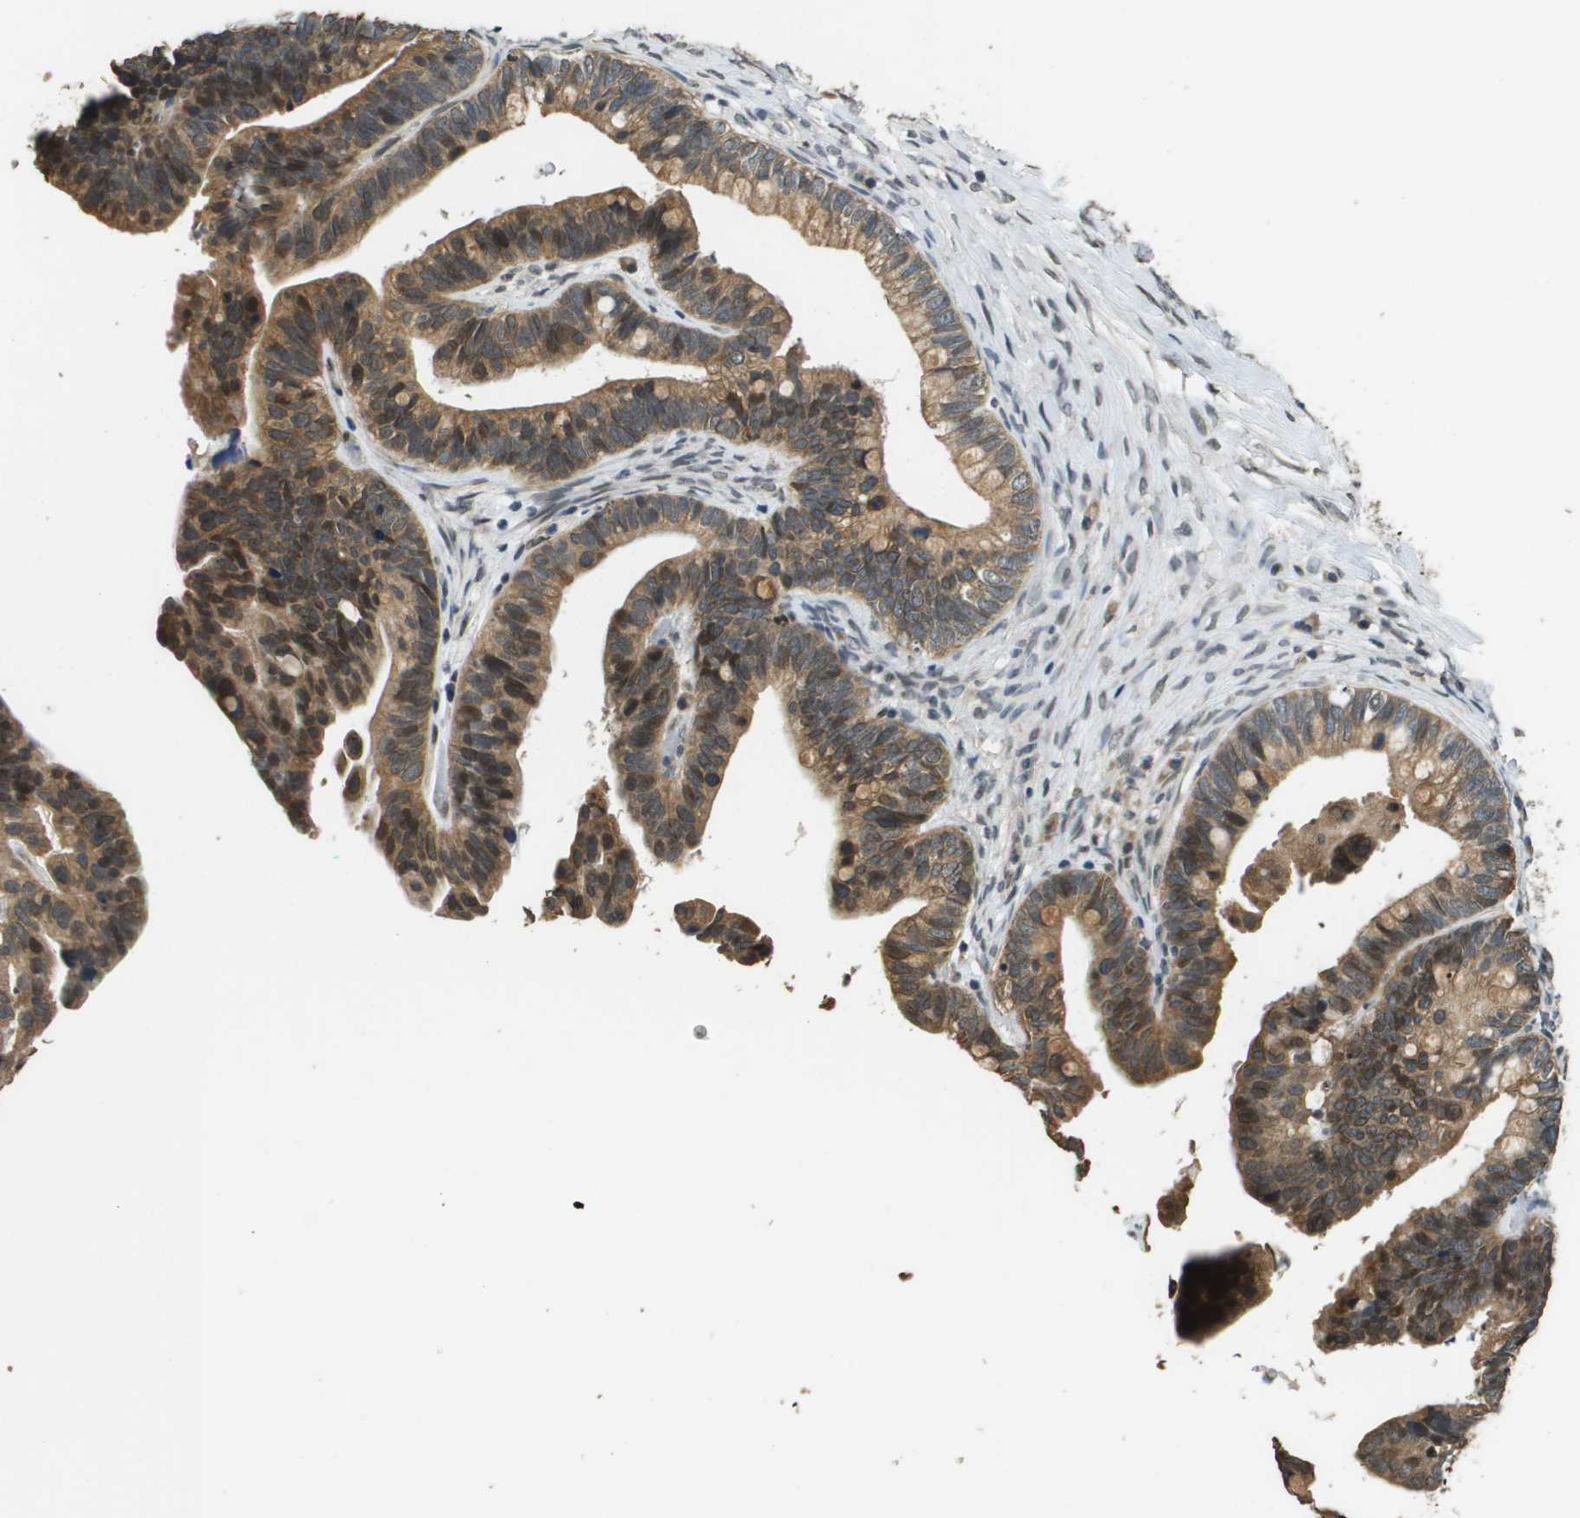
{"staining": {"intensity": "moderate", "quantity": ">75%", "location": "cytoplasmic/membranous,nuclear"}, "tissue": "ovarian cancer", "cell_type": "Tumor cells", "image_type": "cancer", "snomed": [{"axis": "morphology", "description": "Cystadenocarcinoma, serous, NOS"}, {"axis": "topography", "description": "Ovary"}], "caption": "DAB immunohistochemical staining of ovarian cancer shows moderate cytoplasmic/membranous and nuclear protein positivity in approximately >75% of tumor cells.", "gene": "FANCC", "patient": {"sex": "female", "age": 56}}